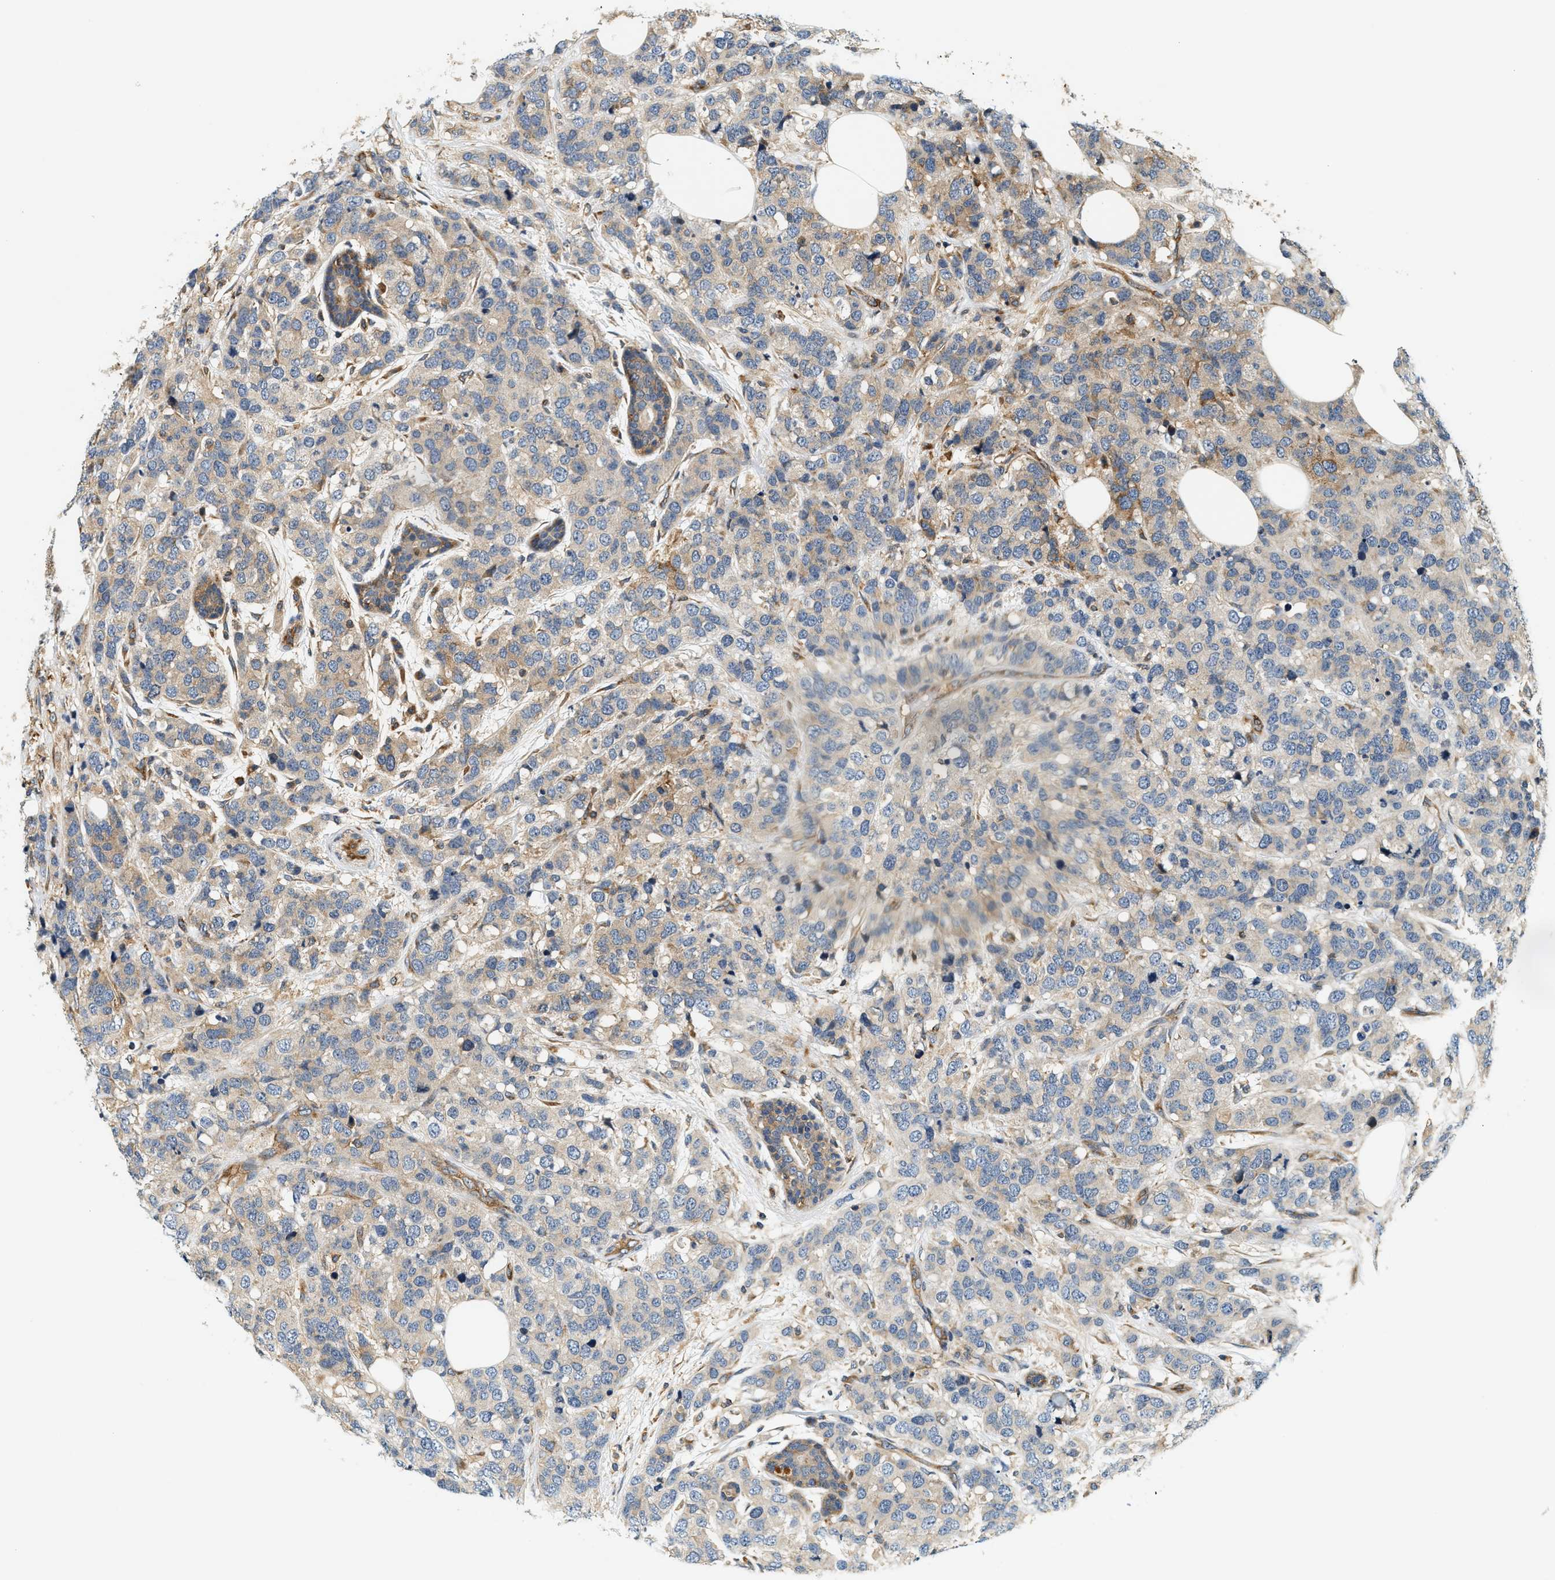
{"staining": {"intensity": "weak", "quantity": "25%-75%", "location": "cytoplasmic/membranous"}, "tissue": "breast cancer", "cell_type": "Tumor cells", "image_type": "cancer", "snomed": [{"axis": "morphology", "description": "Lobular carcinoma"}, {"axis": "topography", "description": "Breast"}], "caption": "This histopathology image demonstrates immunohistochemistry (IHC) staining of human lobular carcinoma (breast), with low weak cytoplasmic/membranous expression in about 25%-75% of tumor cells.", "gene": "SAMD9", "patient": {"sex": "female", "age": 59}}